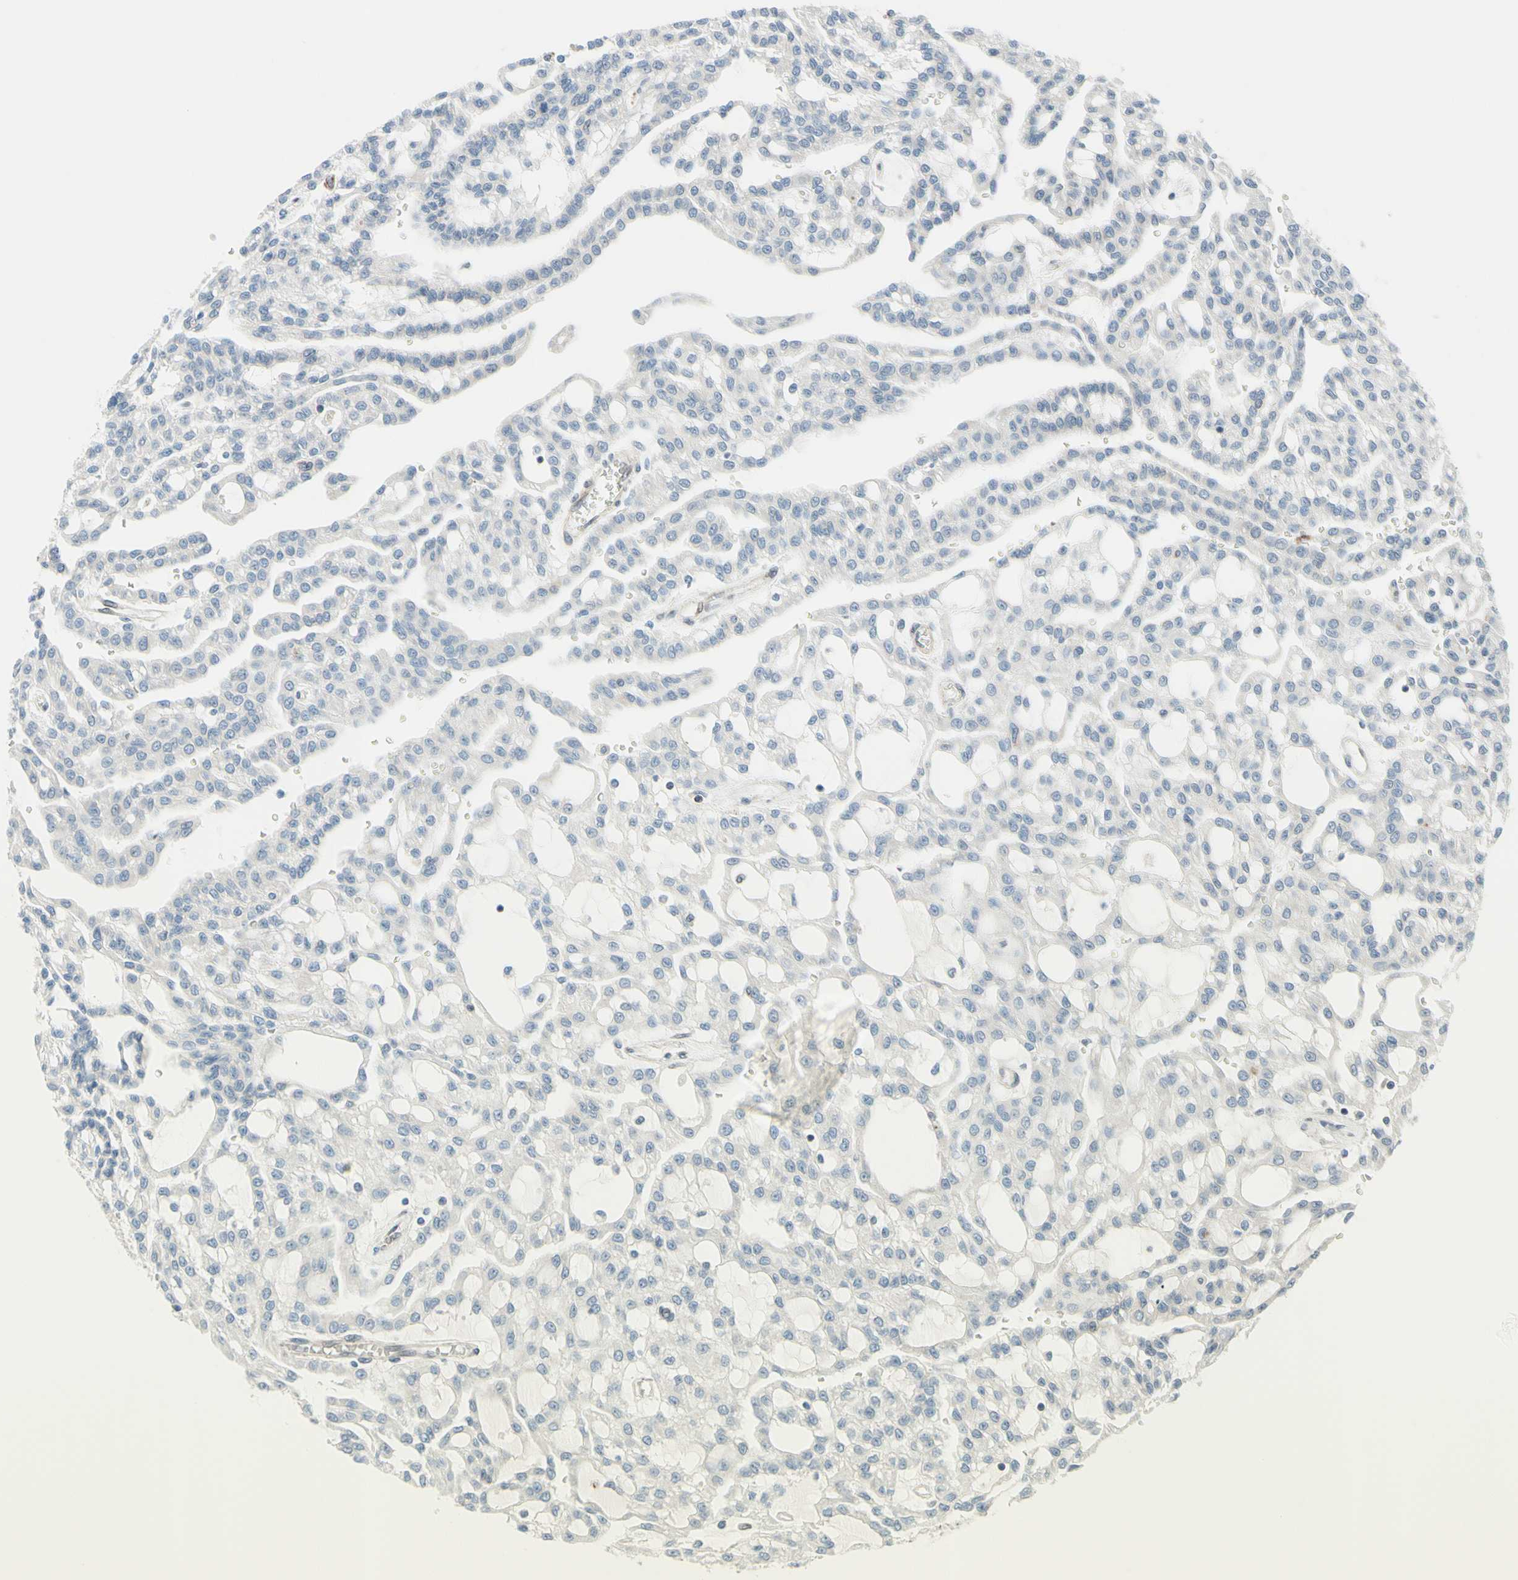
{"staining": {"intensity": "negative", "quantity": "none", "location": "none"}, "tissue": "renal cancer", "cell_type": "Tumor cells", "image_type": "cancer", "snomed": [{"axis": "morphology", "description": "Adenocarcinoma, NOS"}, {"axis": "topography", "description": "Kidney"}], "caption": "Protein analysis of adenocarcinoma (renal) reveals no significant expression in tumor cells.", "gene": "TRAF2", "patient": {"sex": "male", "age": 63}}